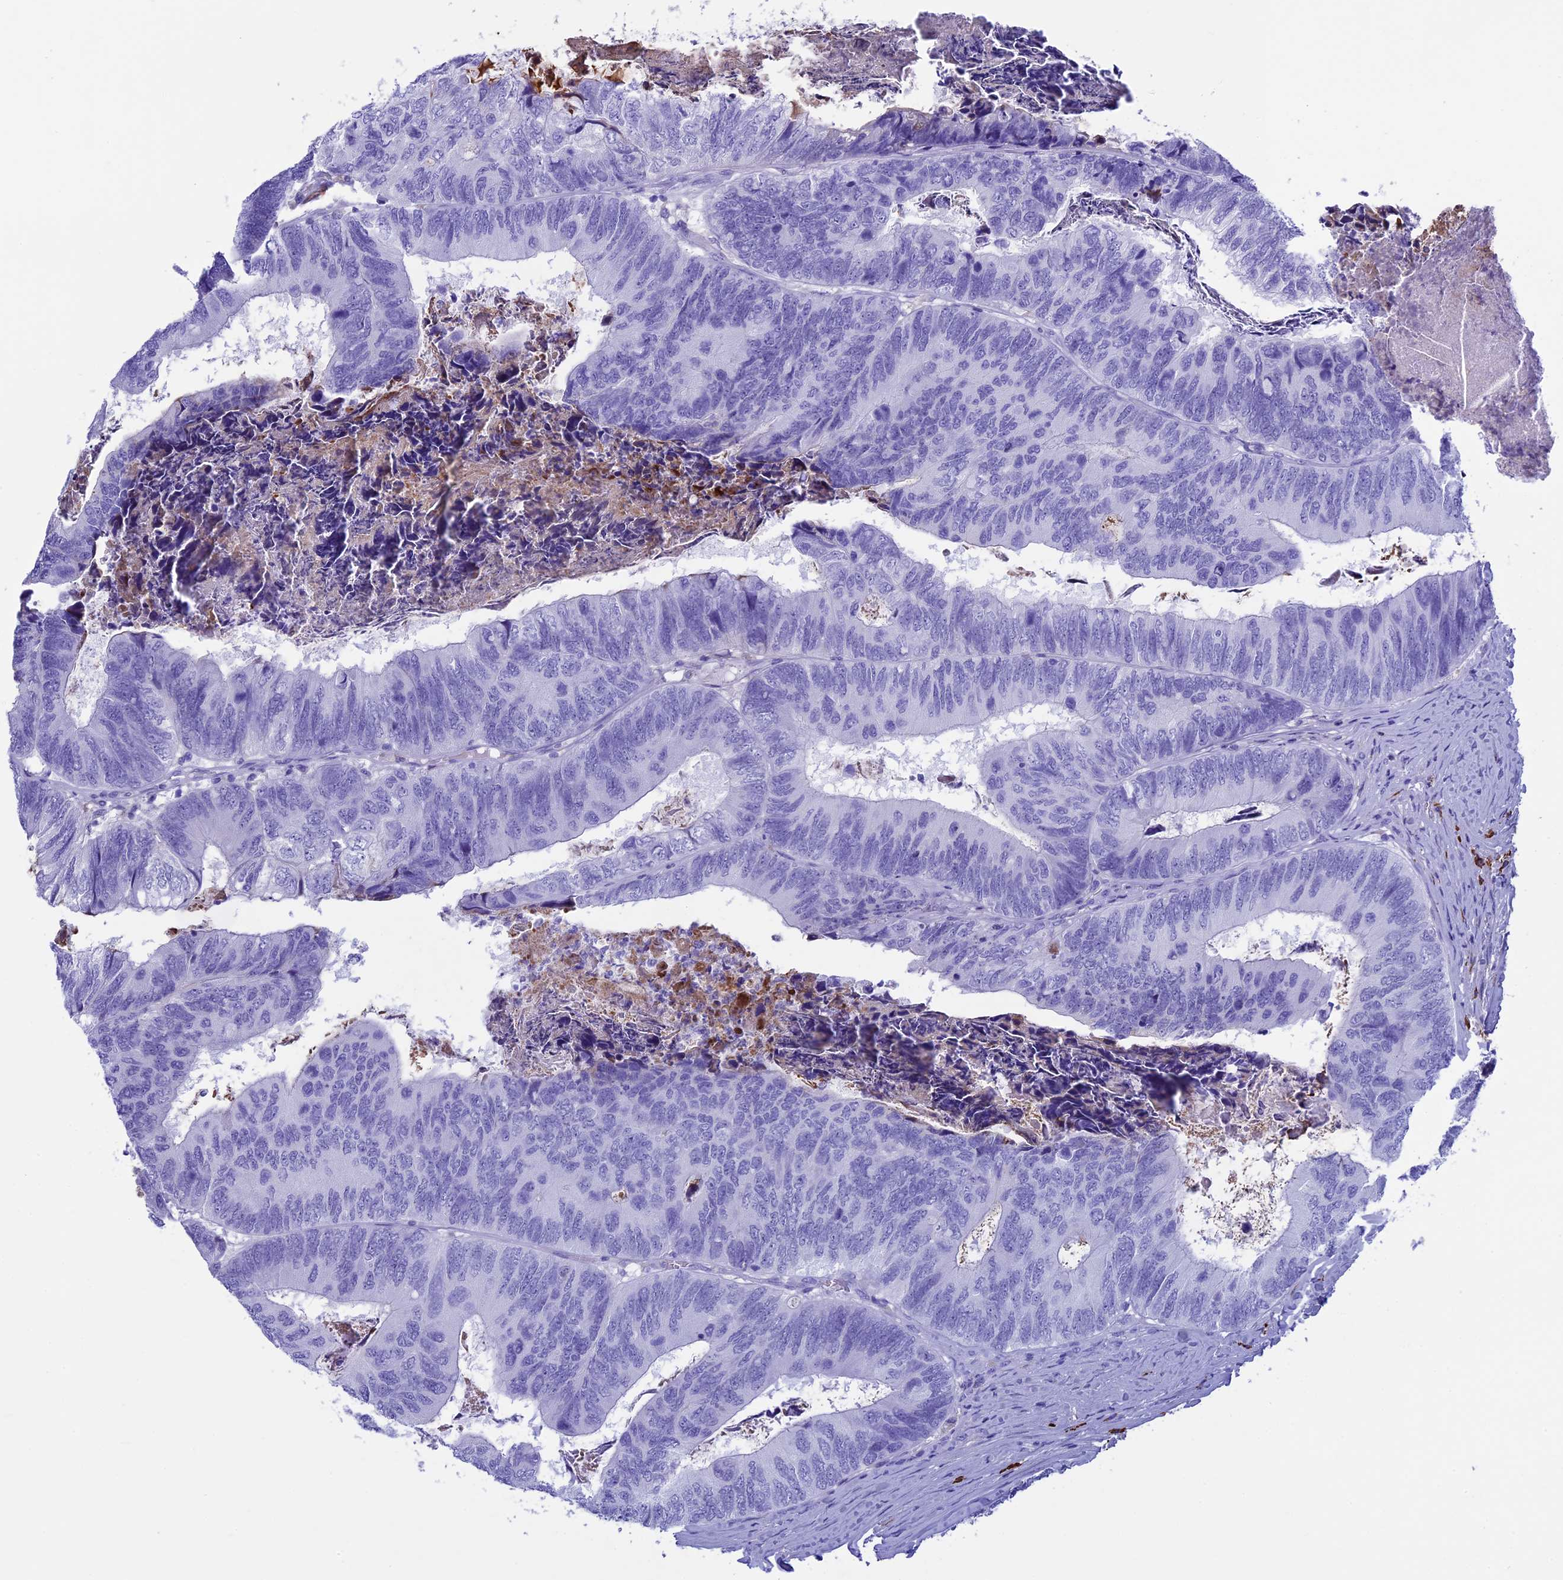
{"staining": {"intensity": "negative", "quantity": "none", "location": "none"}, "tissue": "colorectal cancer", "cell_type": "Tumor cells", "image_type": "cancer", "snomed": [{"axis": "morphology", "description": "Adenocarcinoma, NOS"}, {"axis": "topography", "description": "Colon"}], "caption": "High power microscopy photomicrograph of an IHC micrograph of colorectal cancer, revealing no significant positivity in tumor cells. (DAB (3,3'-diaminobenzidine) immunohistochemistry (IHC), high magnification).", "gene": "IGSF6", "patient": {"sex": "female", "age": 67}}